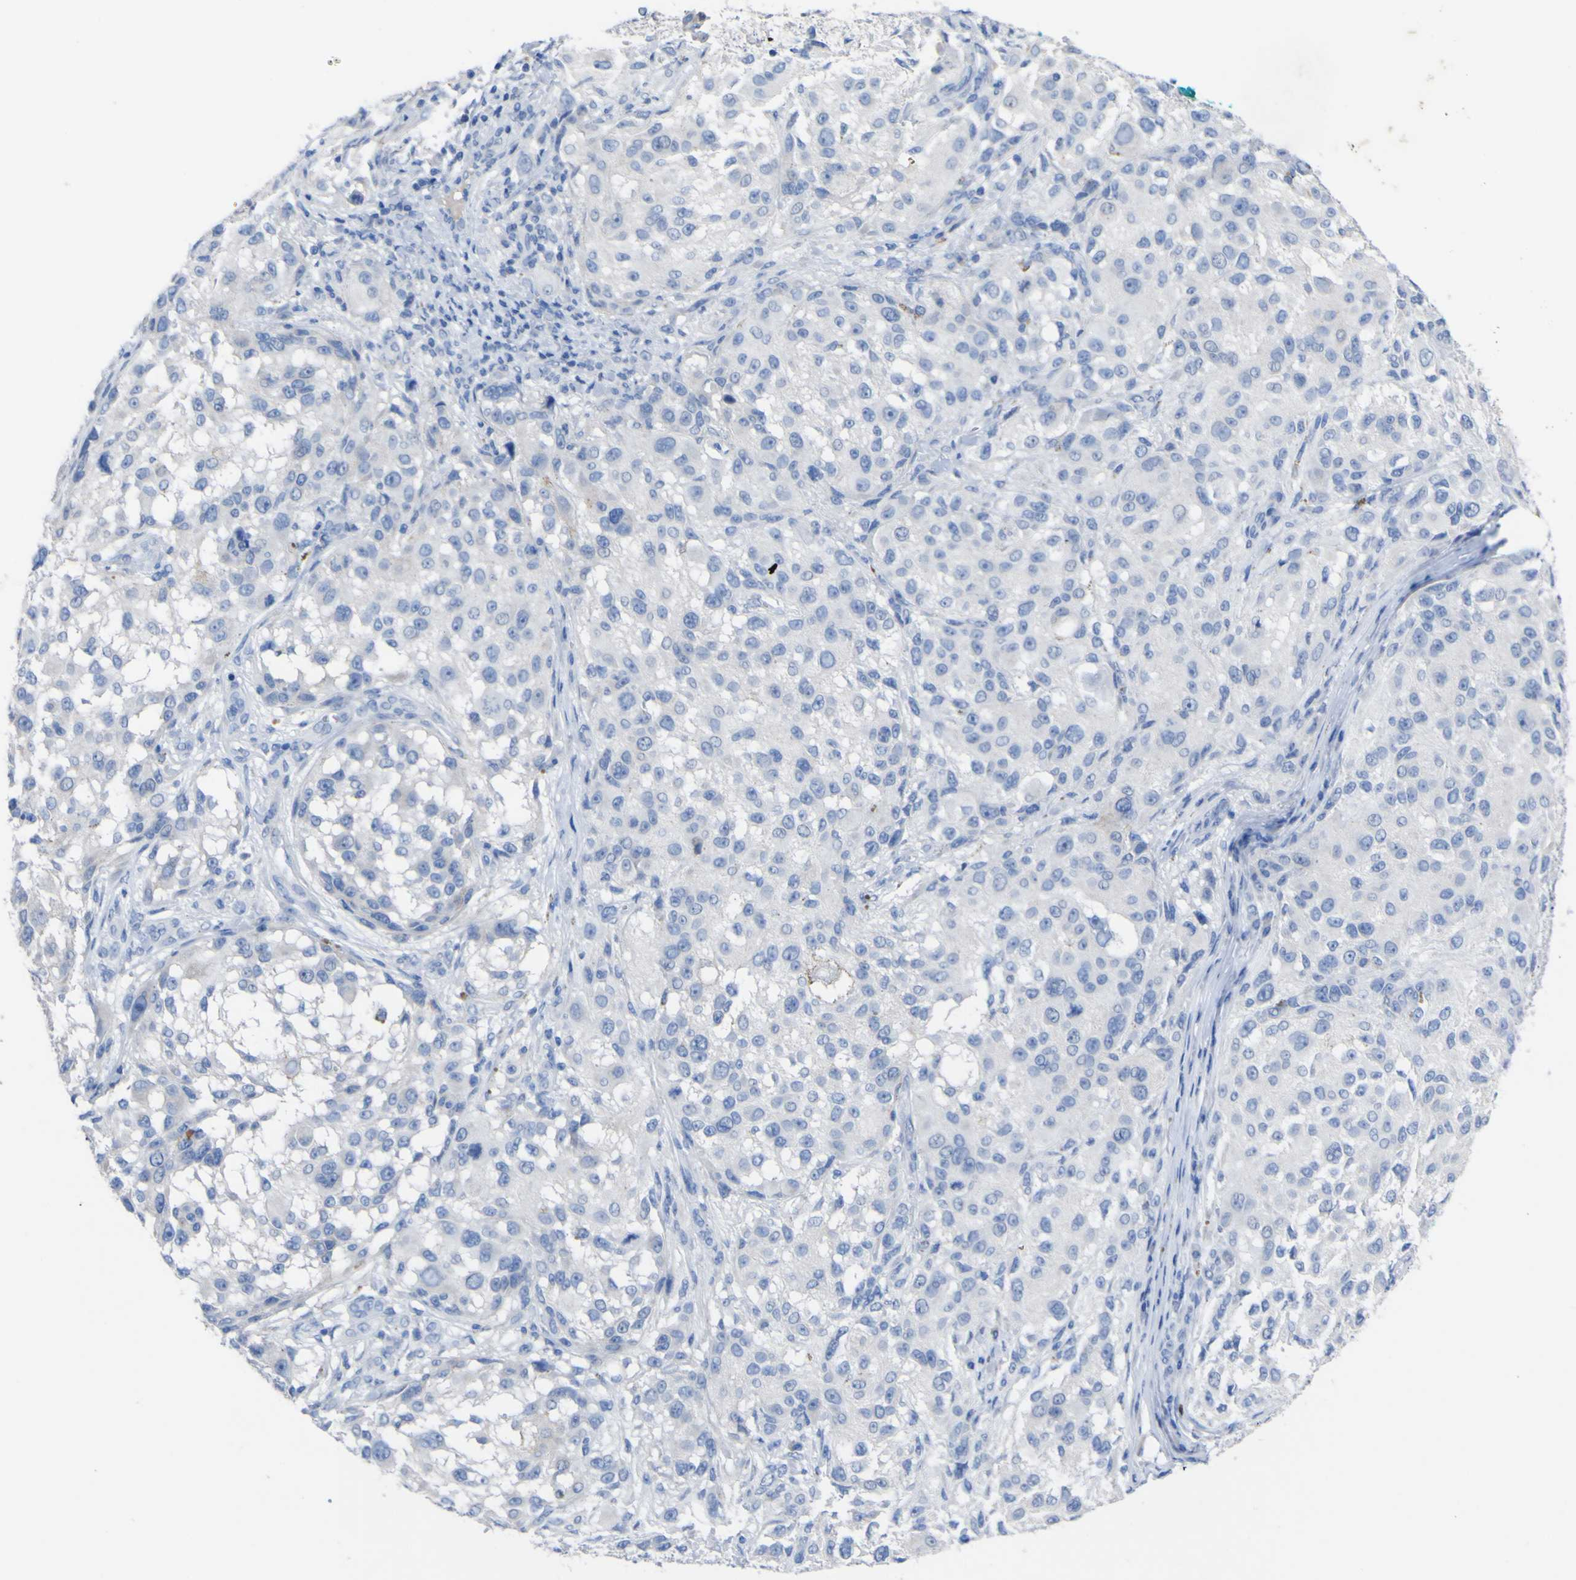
{"staining": {"intensity": "negative", "quantity": "none", "location": "none"}, "tissue": "melanoma", "cell_type": "Tumor cells", "image_type": "cancer", "snomed": [{"axis": "morphology", "description": "Necrosis, NOS"}, {"axis": "morphology", "description": "Malignant melanoma, NOS"}, {"axis": "topography", "description": "Skin"}], "caption": "Immunohistochemistry photomicrograph of human melanoma stained for a protein (brown), which exhibits no staining in tumor cells.", "gene": "GCM1", "patient": {"sex": "female", "age": 87}}